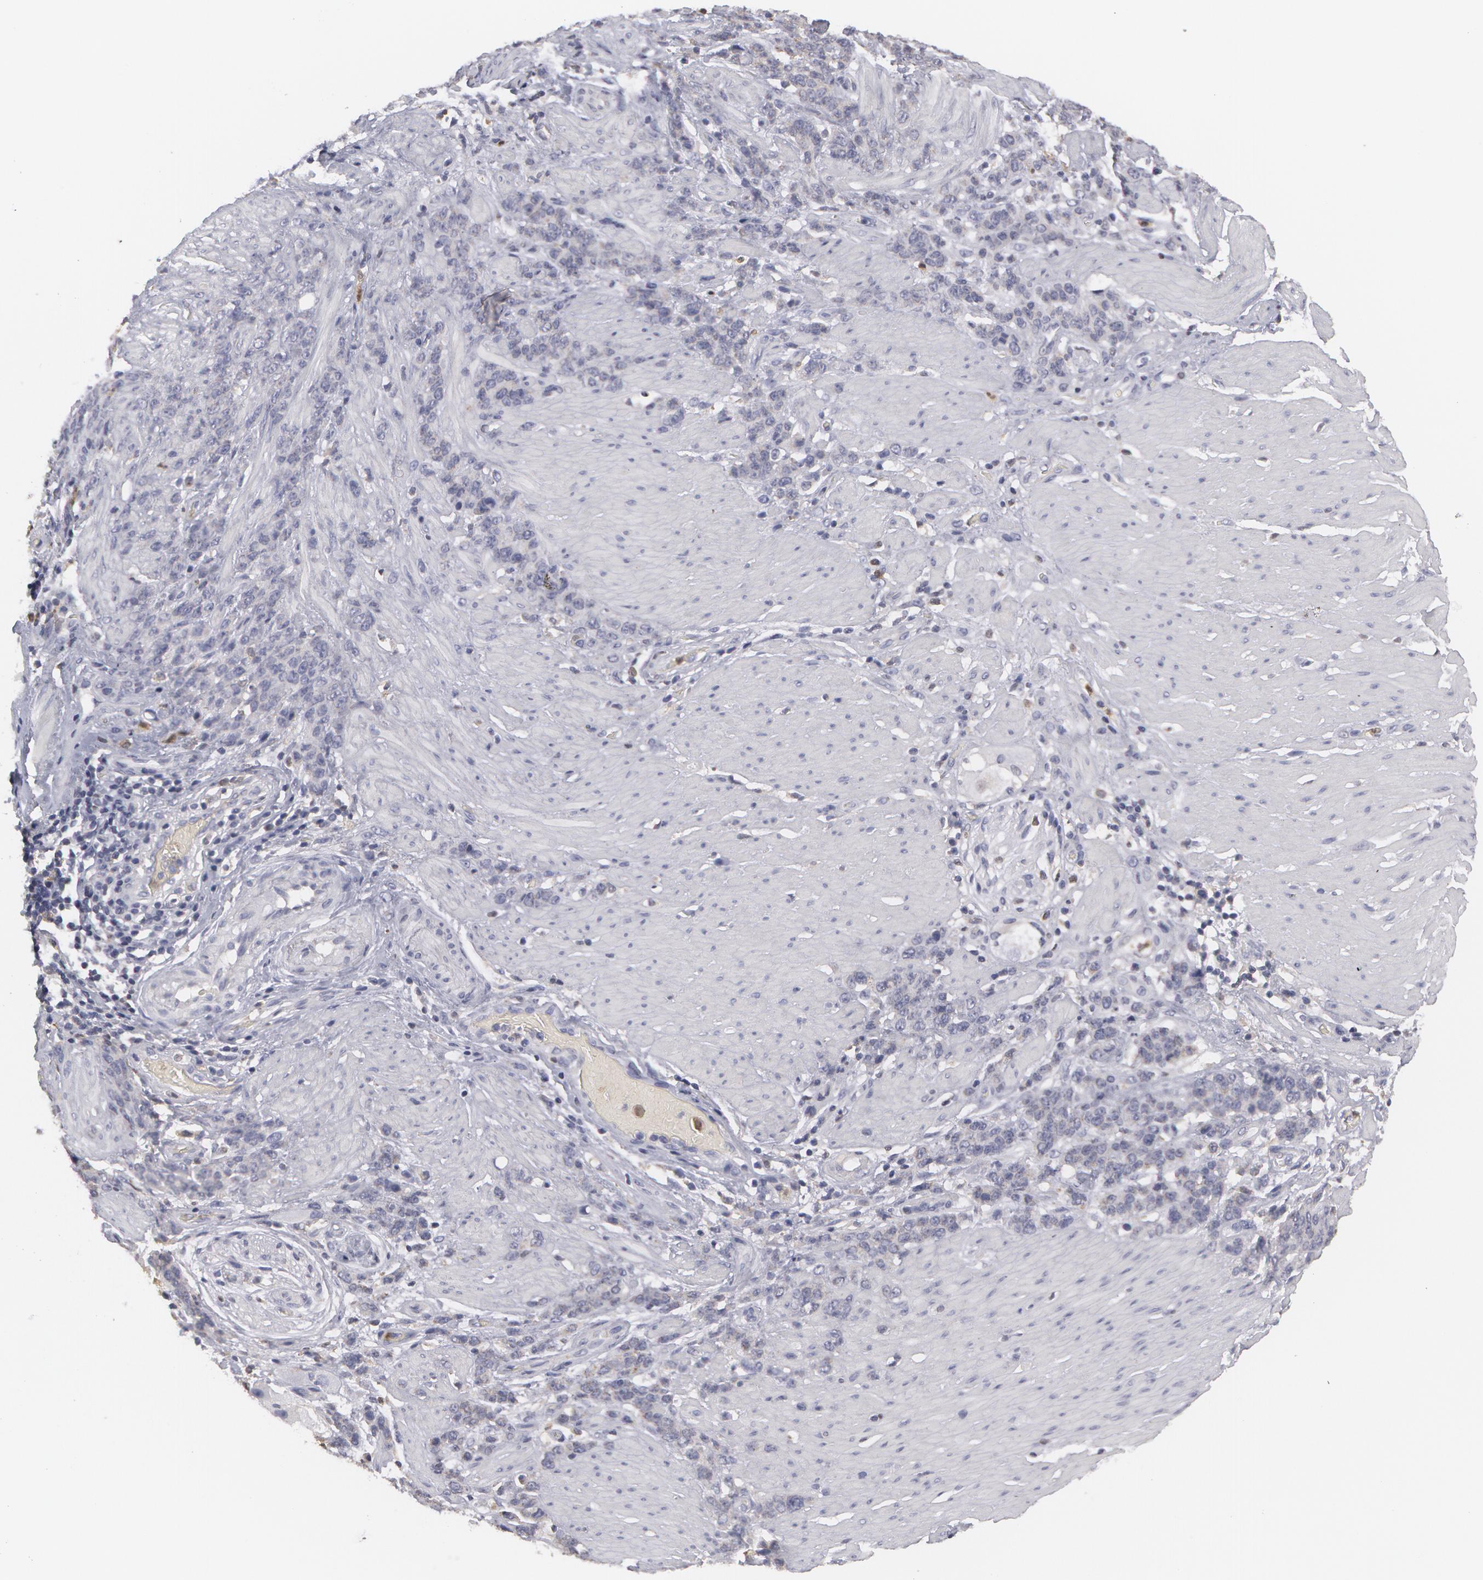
{"staining": {"intensity": "weak", "quantity": "<25%", "location": "cytoplasmic/membranous"}, "tissue": "stomach cancer", "cell_type": "Tumor cells", "image_type": "cancer", "snomed": [{"axis": "morphology", "description": "Adenocarcinoma, NOS"}, {"axis": "topography", "description": "Stomach, lower"}], "caption": "This is an immunohistochemistry (IHC) photomicrograph of human stomach cancer (adenocarcinoma). There is no staining in tumor cells.", "gene": "CAT", "patient": {"sex": "male", "age": 88}}